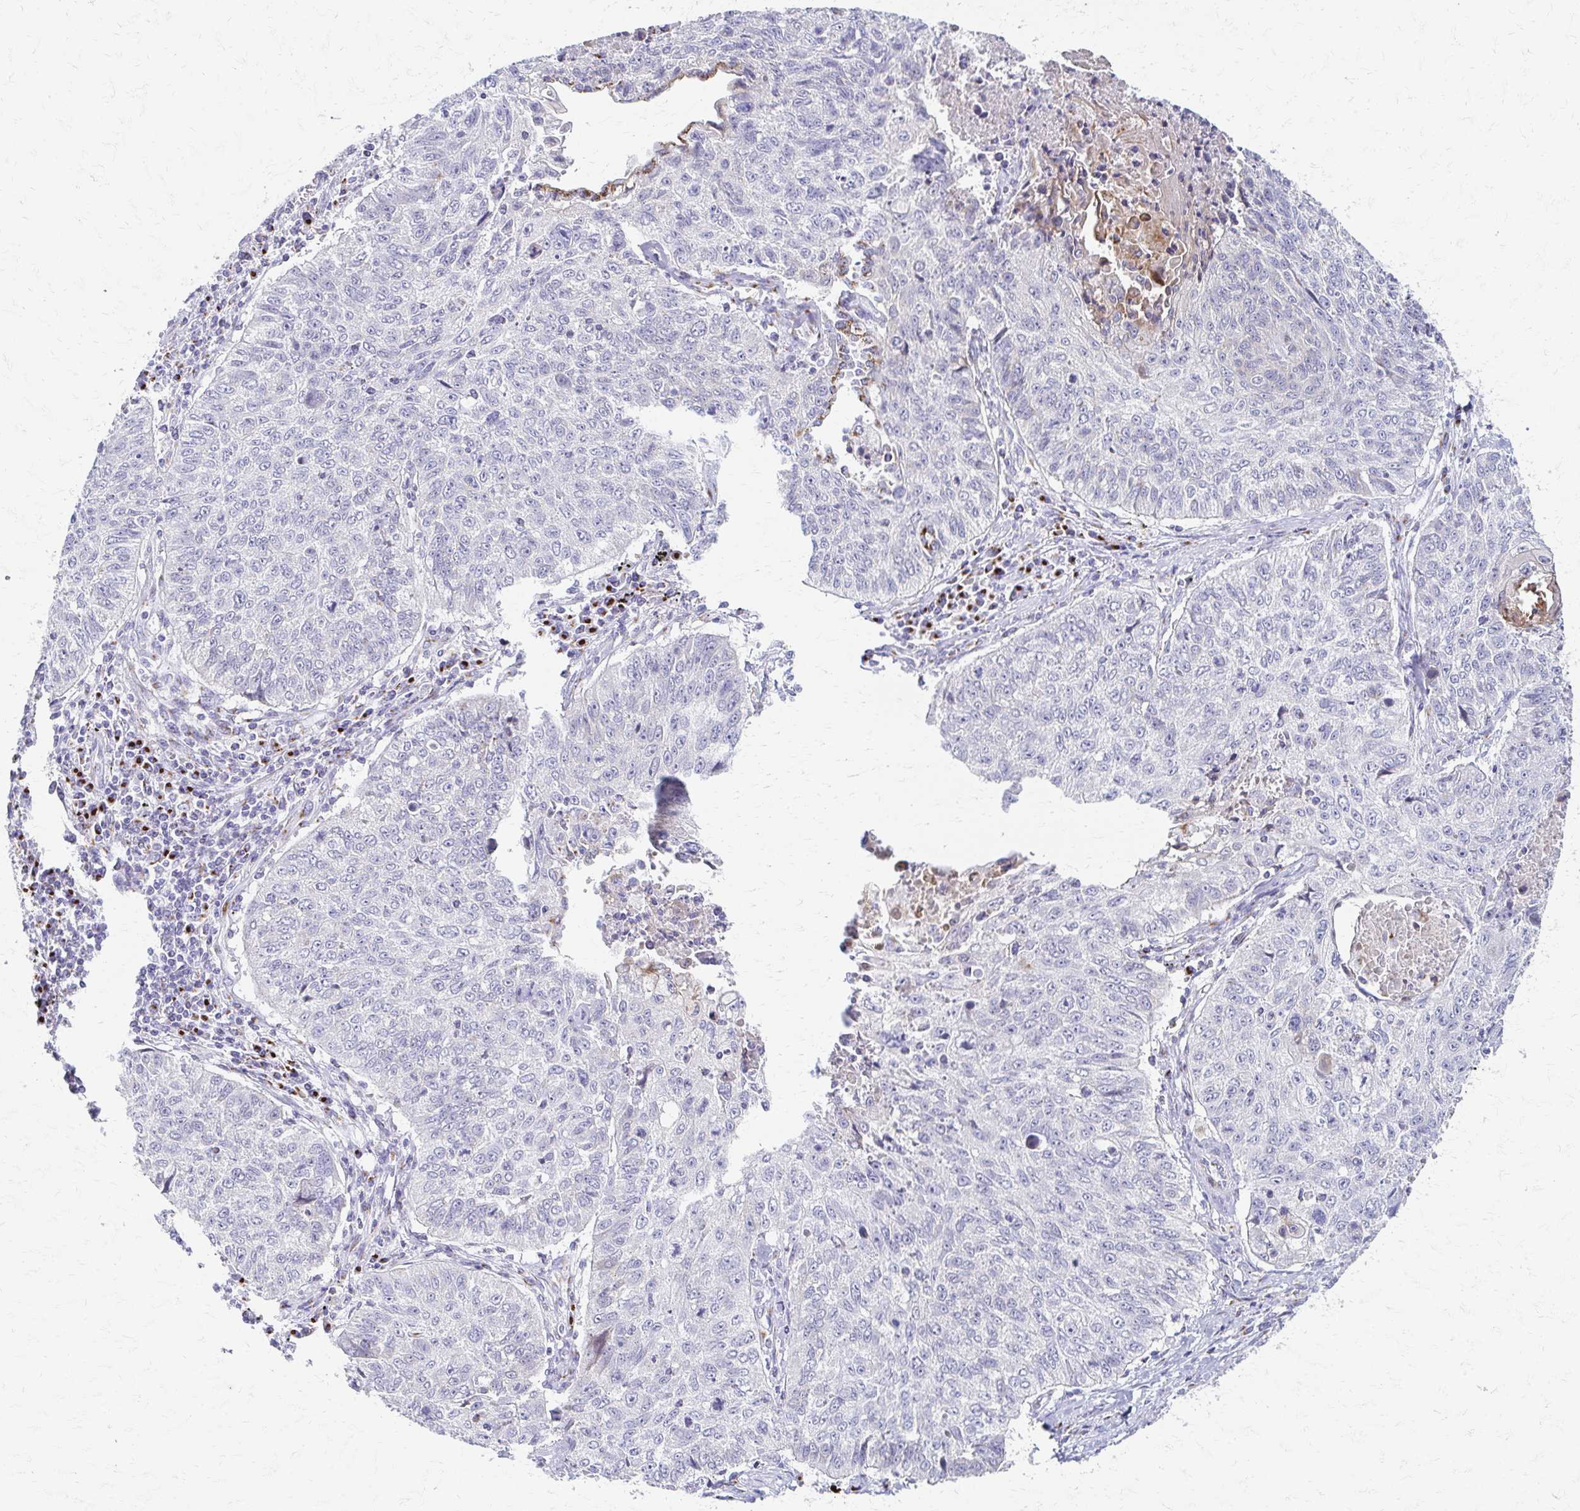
{"staining": {"intensity": "negative", "quantity": "none", "location": "none"}, "tissue": "lung cancer", "cell_type": "Tumor cells", "image_type": "cancer", "snomed": [{"axis": "morphology", "description": "Normal morphology"}, {"axis": "morphology", "description": "Aneuploidy"}, {"axis": "morphology", "description": "Squamous cell carcinoma, NOS"}, {"axis": "topography", "description": "Lymph node"}, {"axis": "topography", "description": "Lung"}], "caption": "Tumor cells are negative for brown protein staining in squamous cell carcinoma (lung). (DAB immunohistochemistry with hematoxylin counter stain).", "gene": "TM9SF1", "patient": {"sex": "female", "age": 76}}